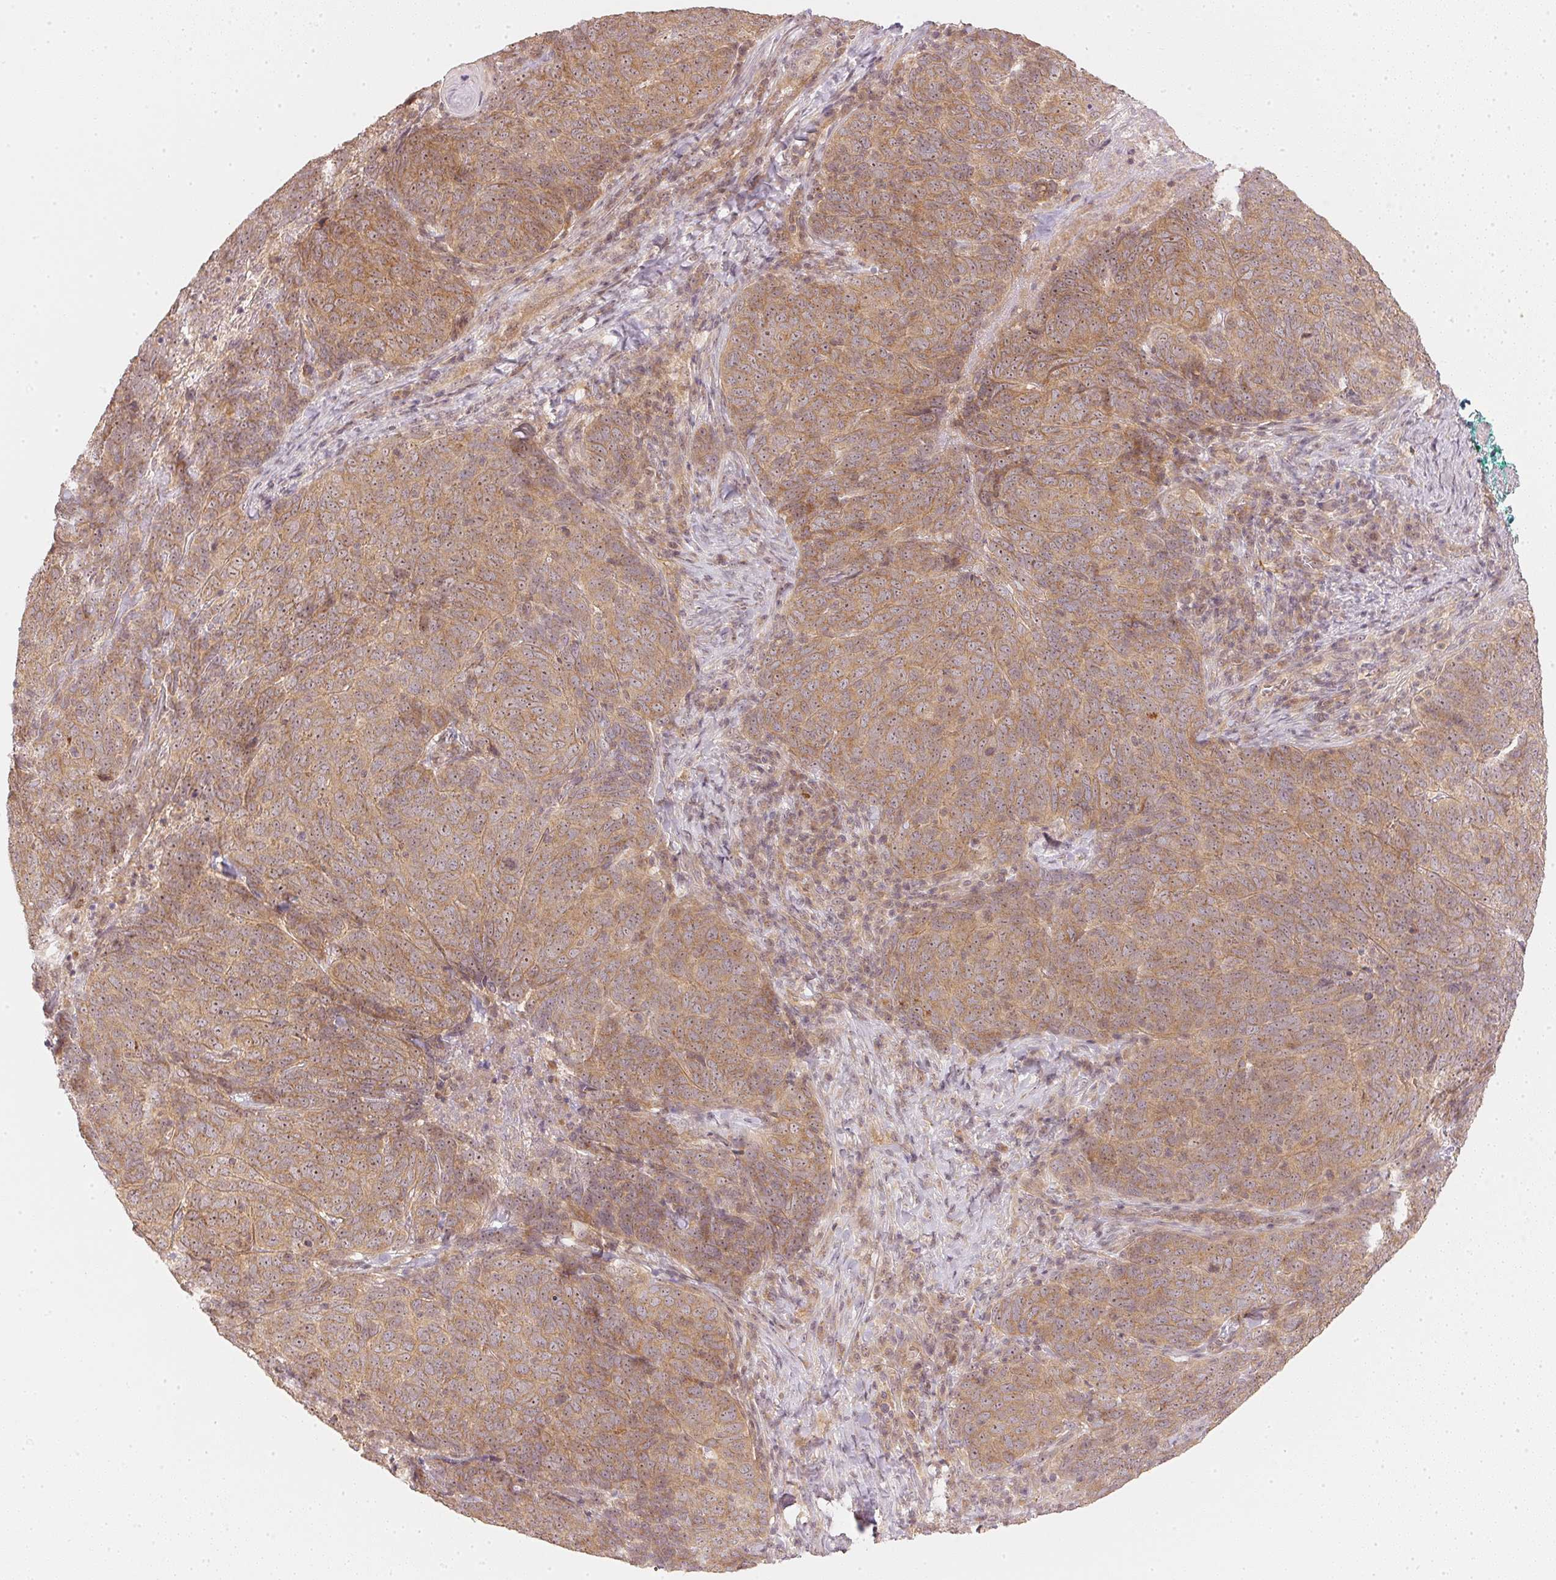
{"staining": {"intensity": "moderate", "quantity": ">75%", "location": "cytoplasmic/membranous,nuclear"}, "tissue": "skin cancer", "cell_type": "Tumor cells", "image_type": "cancer", "snomed": [{"axis": "morphology", "description": "Squamous cell carcinoma, NOS"}, {"axis": "topography", "description": "Skin"}, {"axis": "topography", "description": "Anal"}], "caption": "Tumor cells show medium levels of moderate cytoplasmic/membranous and nuclear expression in approximately >75% of cells in human squamous cell carcinoma (skin).", "gene": "WDR54", "patient": {"sex": "female", "age": 51}}